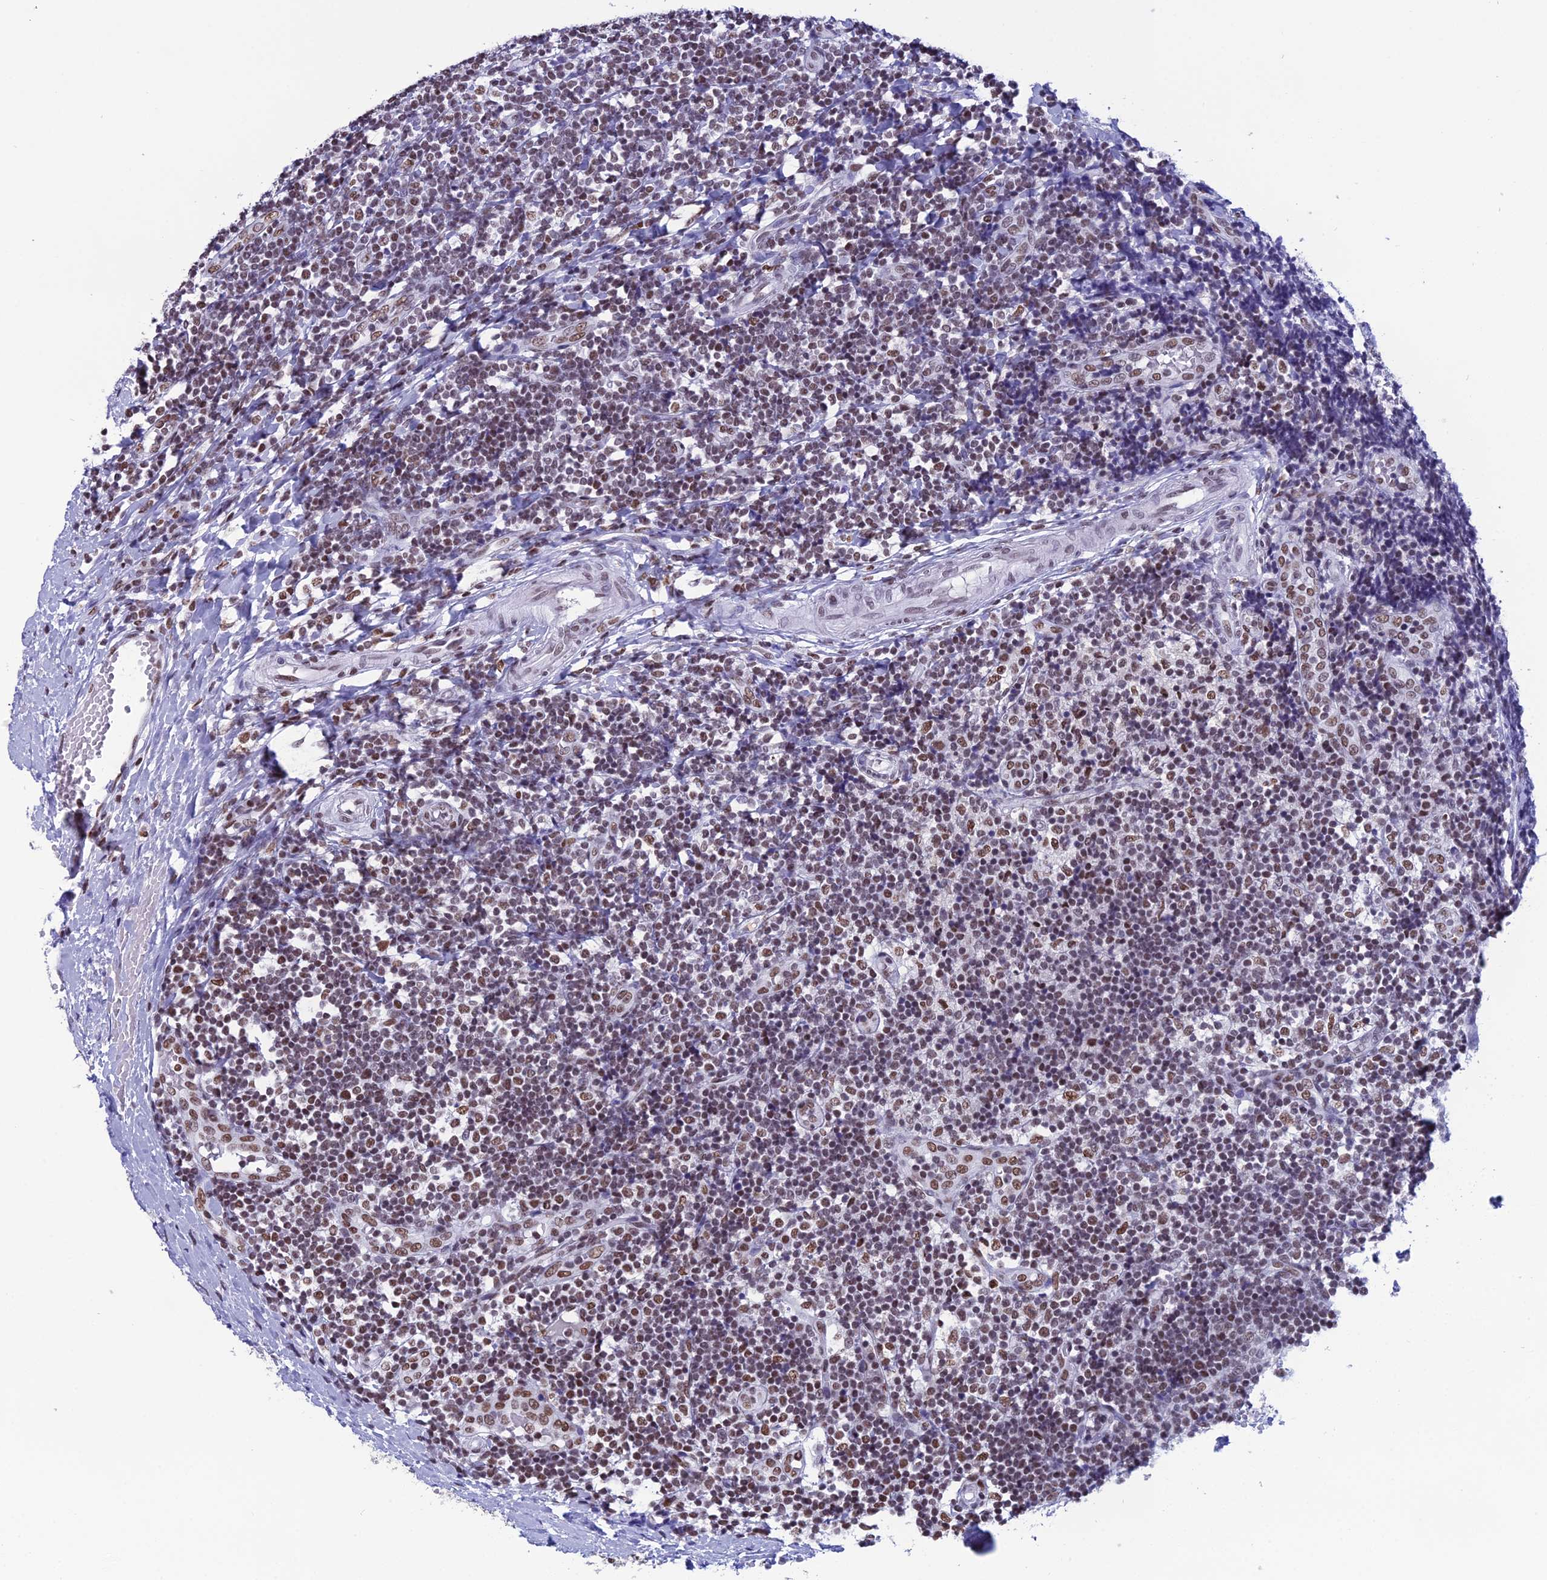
{"staining": {"intensity": "moderate", "quantity": ">75%", "location": "nuclear"}, "tissue": "tonsil", "cell_type": "Non-germinal center cells", "image_type": "normal", "snomed": [{"axis": "morphology", "description": "Normal tissue, NOS"}, {"axis": "topography", "description": "Tonsil"}], "caption": "Protein staining of normal tonsil displays moderate nuclear positivity in approximately >75% of non-germinal center cells. The protein of interest is shown in brown color, while the nuclei are stained blue.", "gene": "PRAMEF12", "patient": {"sex": "female", "age": 19}}